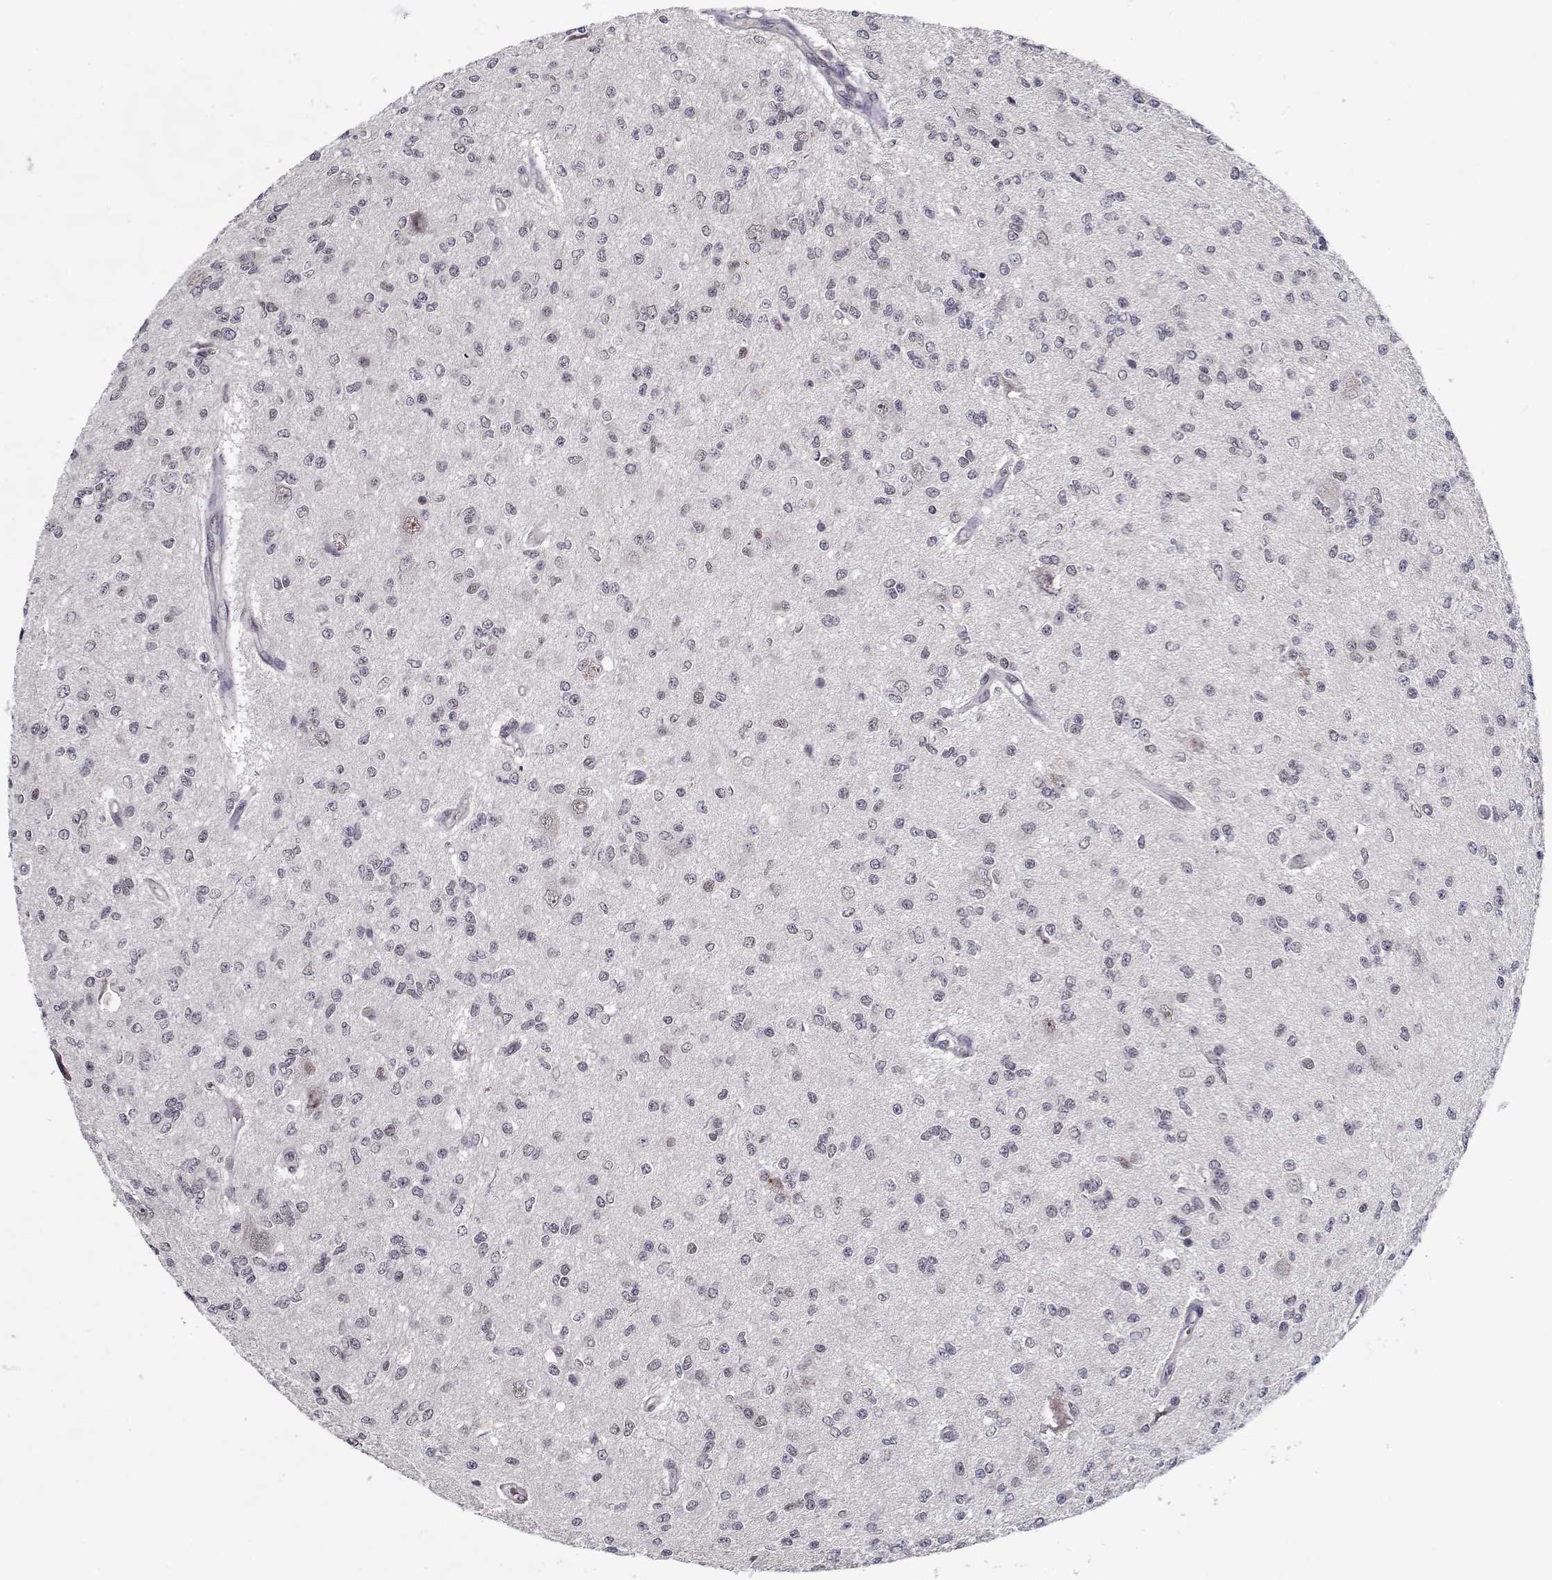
{"staining": {"intensity": "negative", "quantity": "none", "location": "none"}, "tissue": "glioma", "cell_type": "Tumor cells", "image_type": "cancer", "snomed": [{"axis": "morphology", "description": "Glioma, malignant, Low grade"}, {"axis": "topography", "description": "Brain"}], "caption": "This is a photomicrograph of immunohistochemistry (IHC) staining of glioma, which shows no expression in tumor cells. (Brightfield microscopy of DAB immunohistochemistry at high magnification).", "gene": "TESPA1", "patient": {"sex": "male", "age": 67}}